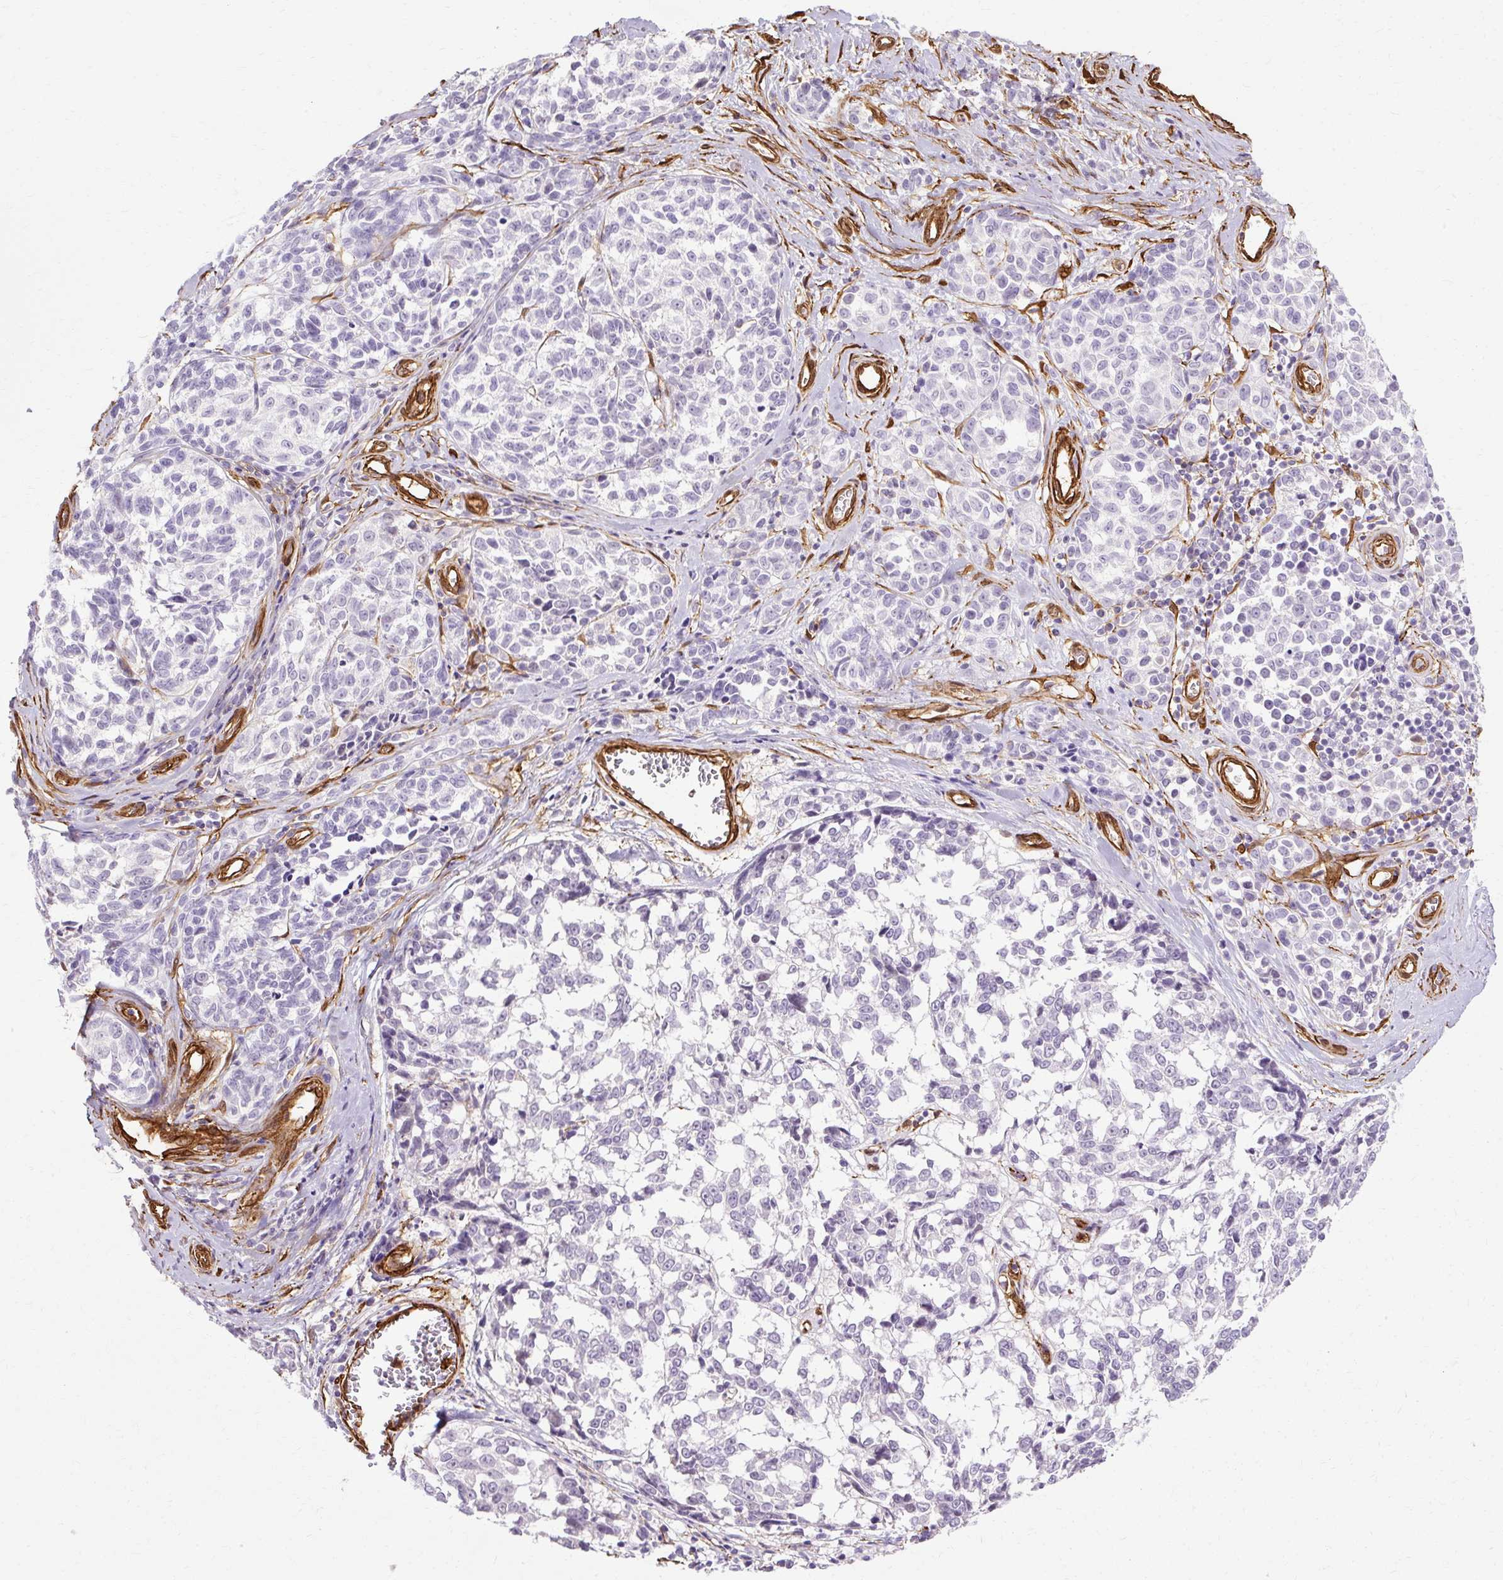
{"staining": {"intensity": "negative", "quantity": "none", "location": "none"}, "tissue": "melanoma", "cell_type": "Tumor cells", "image_type": "cancer", "snomed": [{"axis": "morphology", "description": "Malignant melanoma, NOS"}, {"axis": "topography", "description": "Skin"}], "caption": "IHC micrograph of neoplastic tissue: human melanoma stained with DAB demonstrates no significant protein positivity in tumor cells.", "gene": "CNN3", "patient": {"sex": "female", "age": 64}}